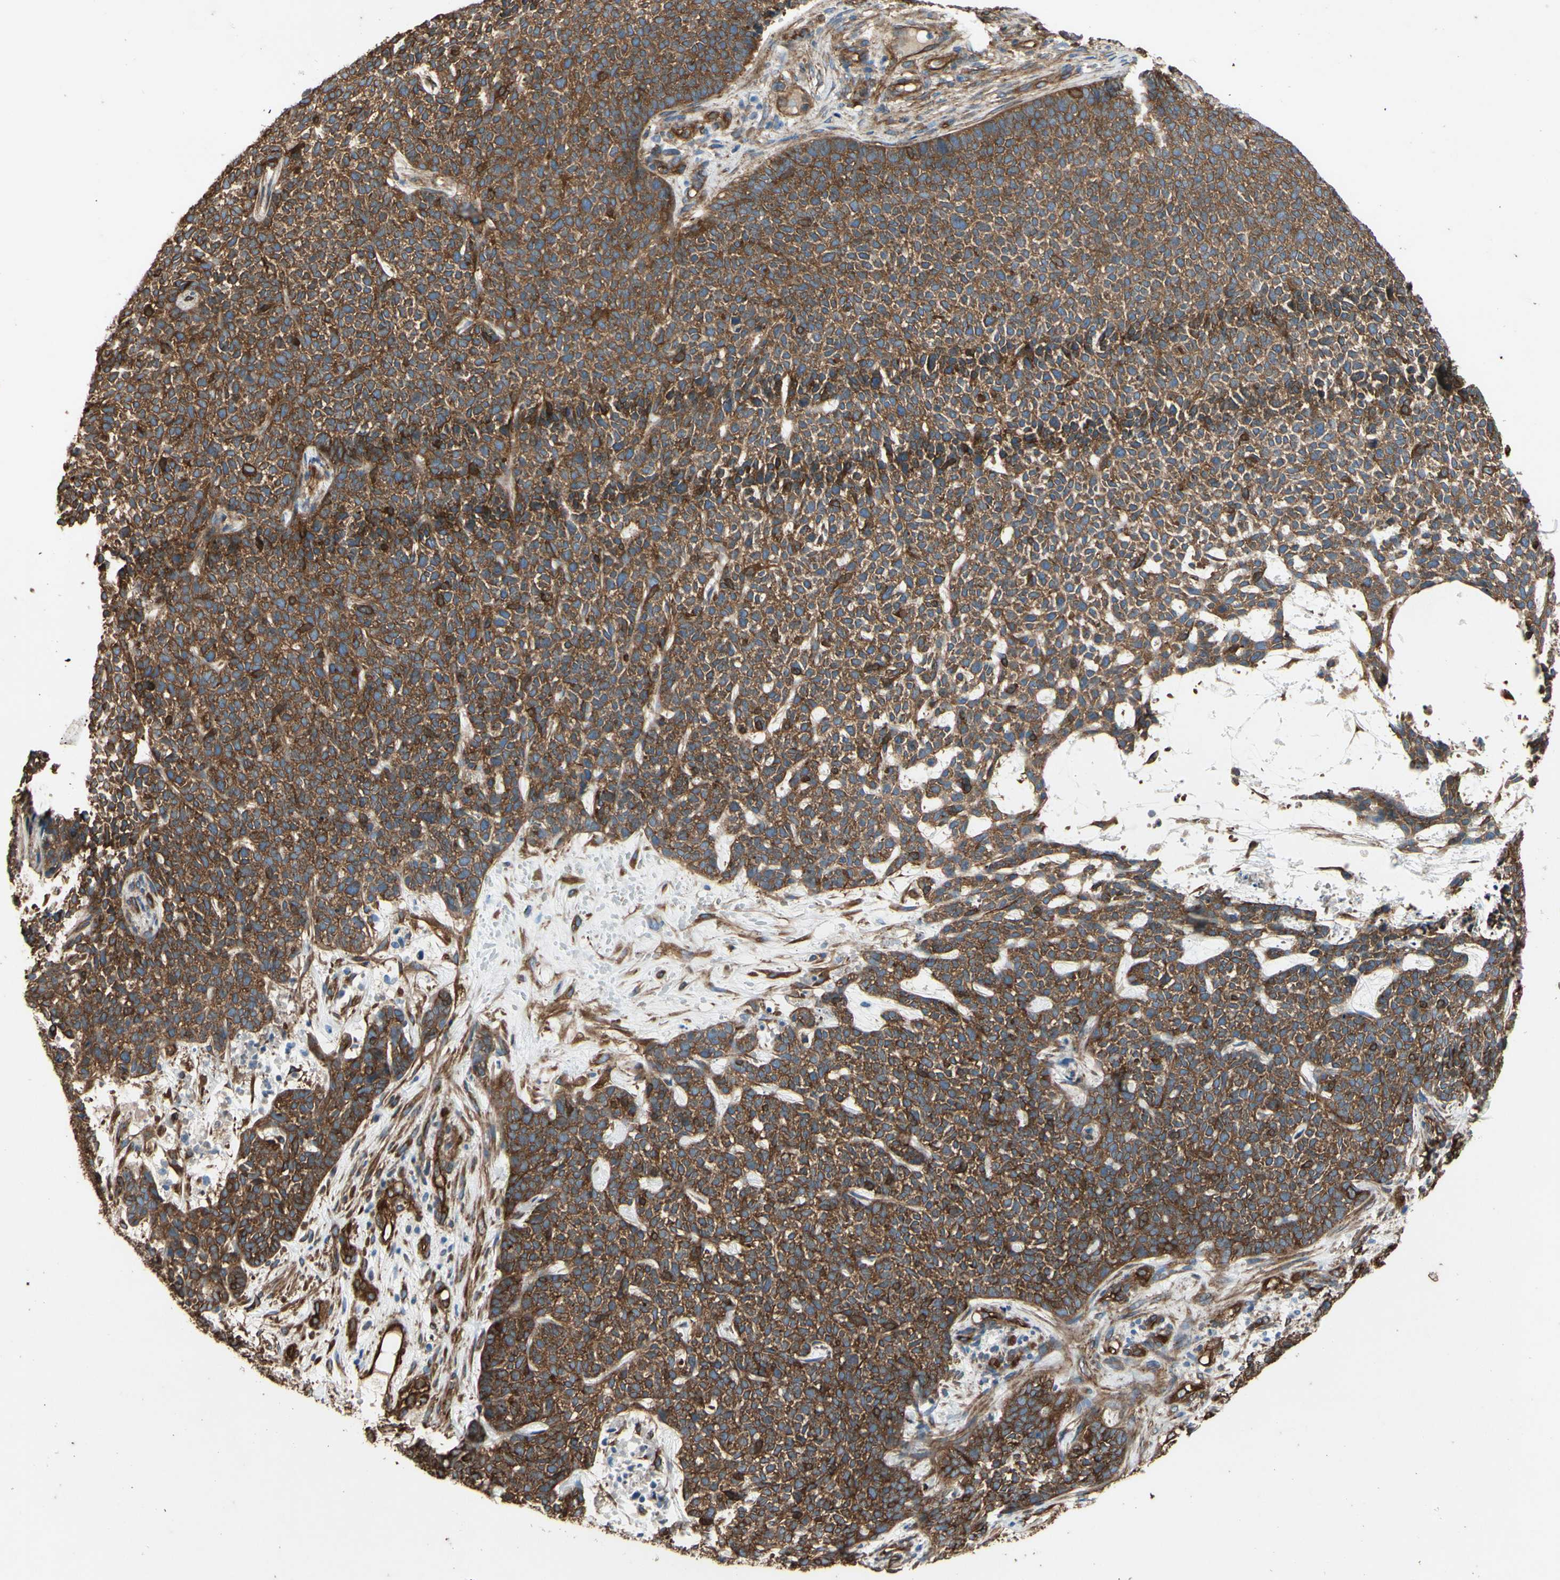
{"staining": {"intensity": "moderate", "quantity": ">75%", "location": "cytoplasmic/membranous"}, "tissue": "skin cancer", "cell_type": "Tumor cells", "image_type": "cancer", "snomed": [{"axis": "morphology", "description": "Basal cell carcinoma"}, {"axis": "topography", "description": "Skin"}], "caption": "Protein expression analysis of human skin basal cell carcinoma reveals moderate cytoplasmic/membranous expression in approximately >75% of tumor cells.", "gene": "CTTNBP2", "patient": {"sex": "female", "age": 84}}